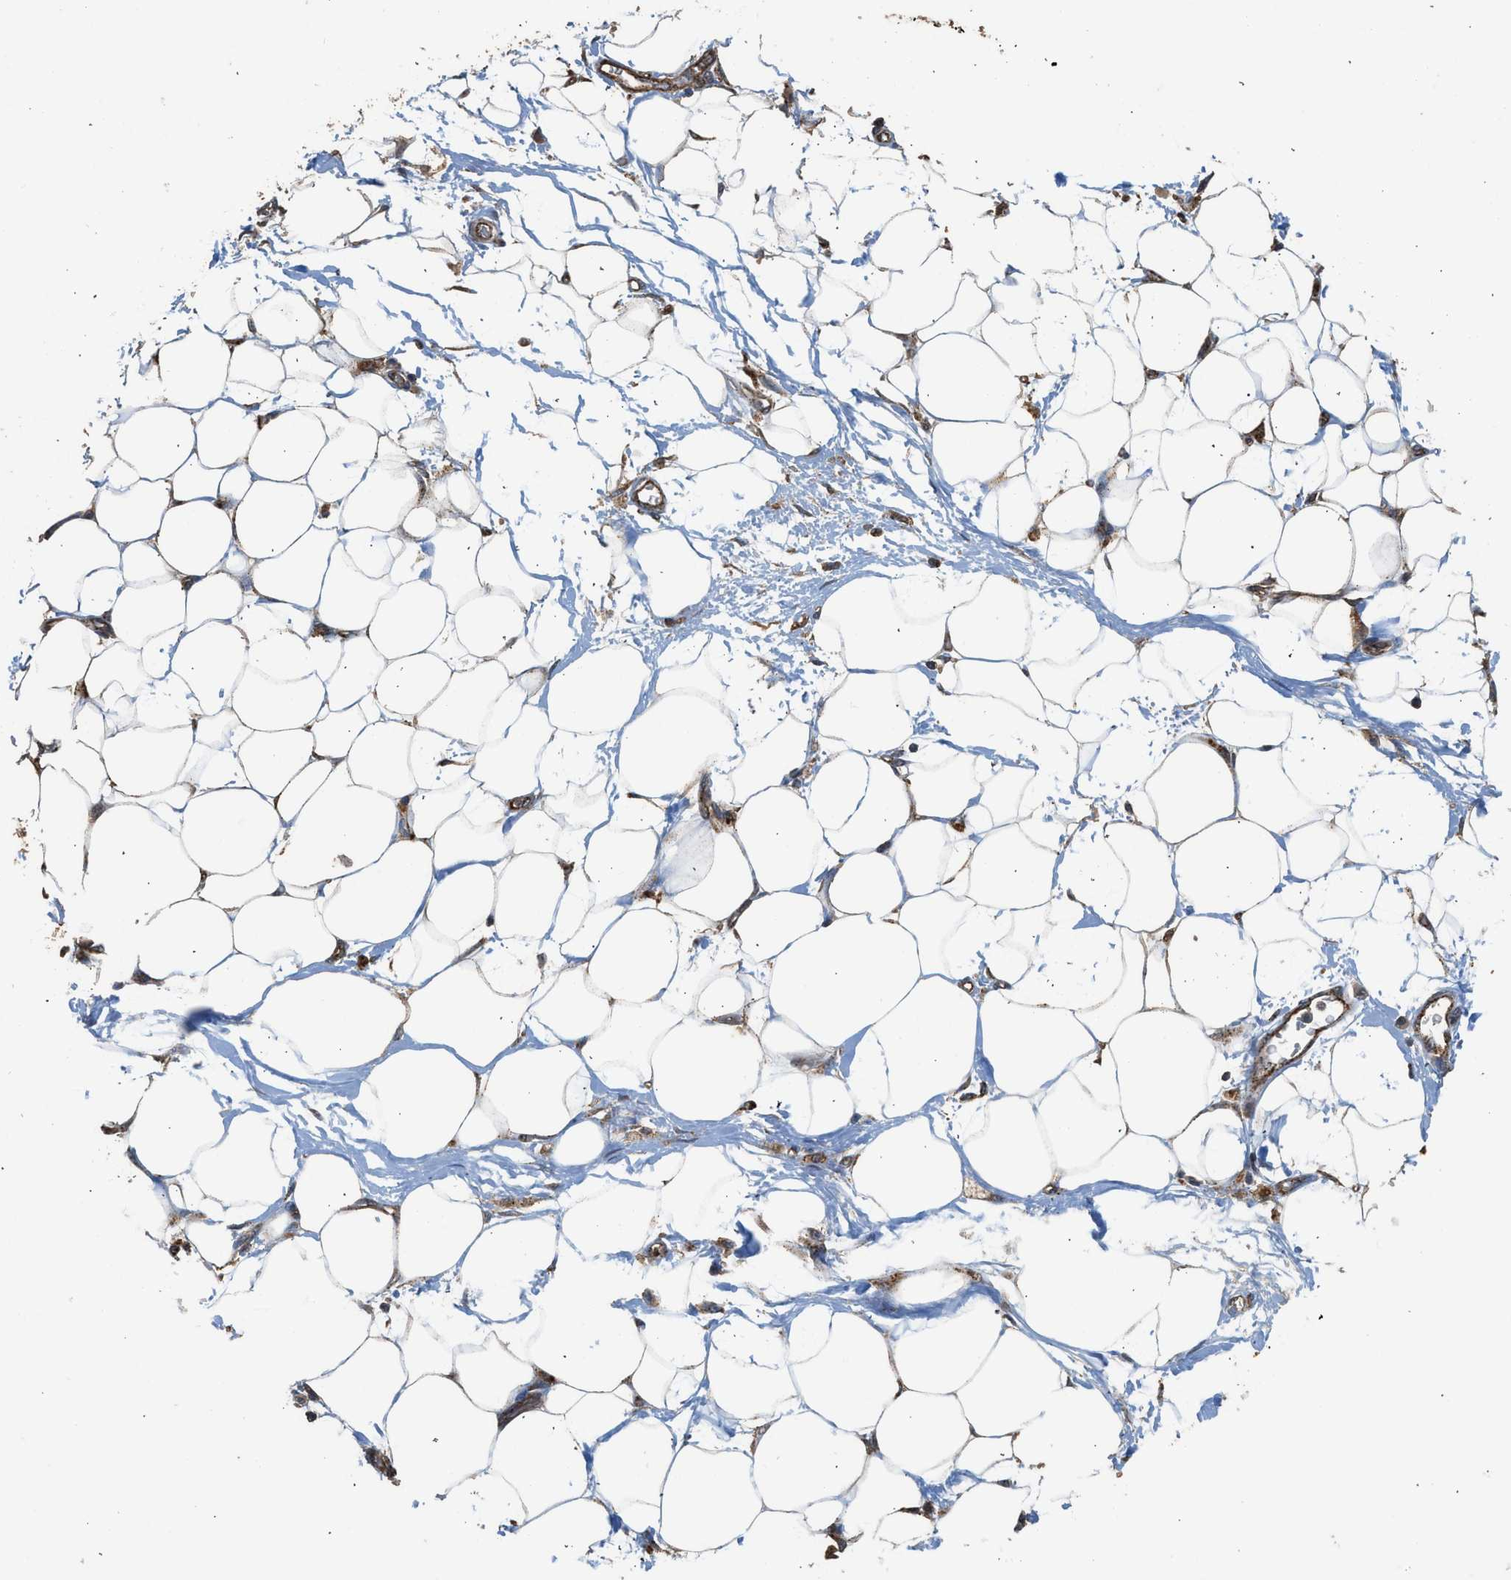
{"staining": {"intensity": "moderate", "quantity": "25%-75%", "location": "cytoplasmic/membranous"}, "tissue": "adipose tissue", "cell_type": "Adipocytes", "image_type": "normal", "snomed": [{"axis": "morphology", "description": "Normal tissue, NOS"}, {"axis": "morphology", "description": "Urothelial carcinoma, High grade"}, {"axis": "topography", "description": "Vascular tissue"}, {"axis": "topography", "description": "Urinary bladder"}], "caption": "Immunohistochemical staining of benign human adipose tissue displays medium levels of moderate cytoplasmic/membranous positivity in approximately 25%-75% of adipocytes.", "gene": "CTSV", "patient": {"sex": "female", "age": 56}}